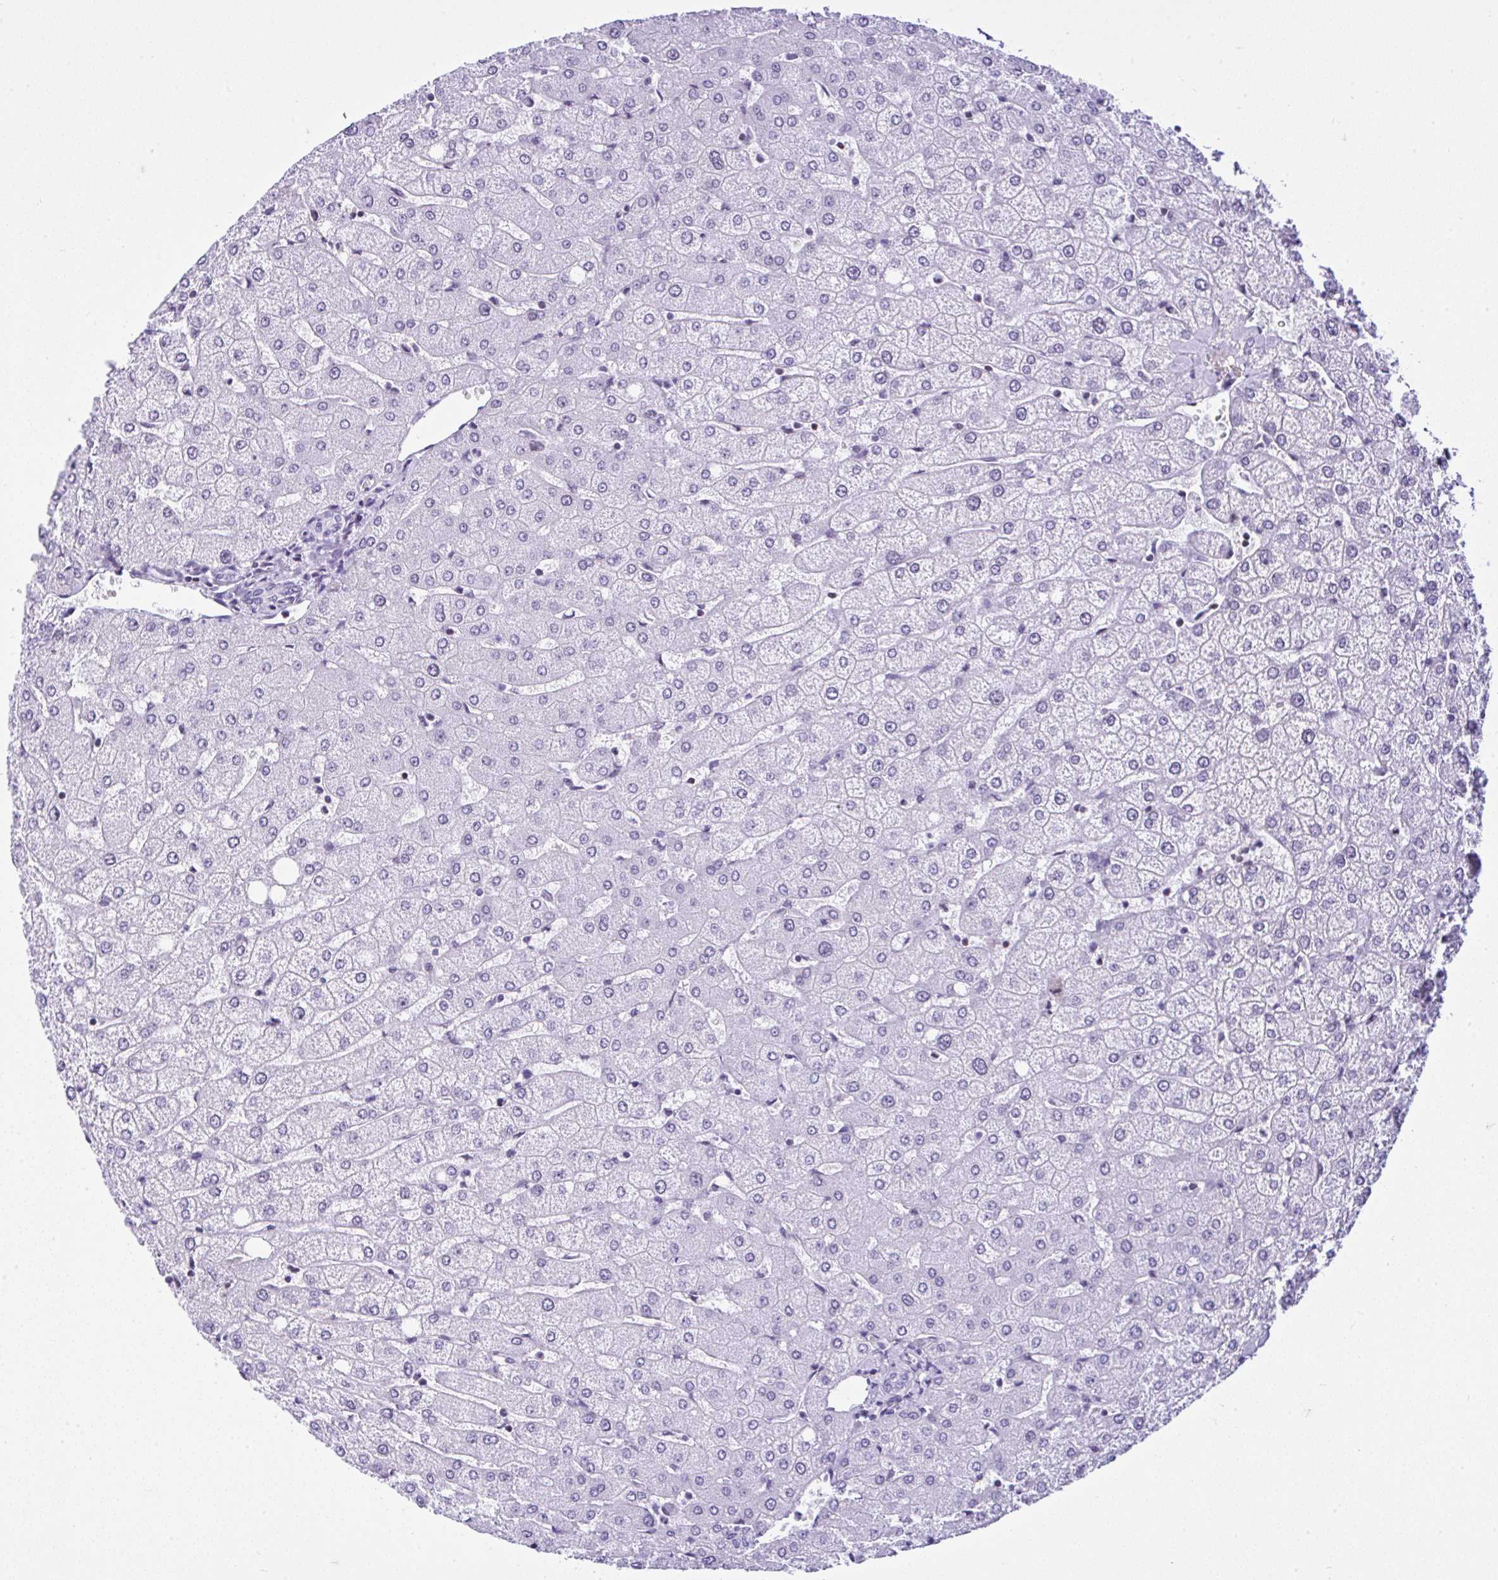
{"staining": {"intensity": "negative", "quantity": "none", "location": "none"}, "tissue": "liver", "cell_type": "Cholangiocytes", "image_type": "normal", "snomed": [{"axis": "morphology", "description": "Normal tissue, NOS"}, {"axis": "topography", "description": "Liver"}], "caption": "An immunohistochemistry (IHC) photomicrograph of benign liver is shown. There is no staining in cholangiocytes of liver.", "gene": "KRT27", "patient": {"sex": "female", "age": 54}}